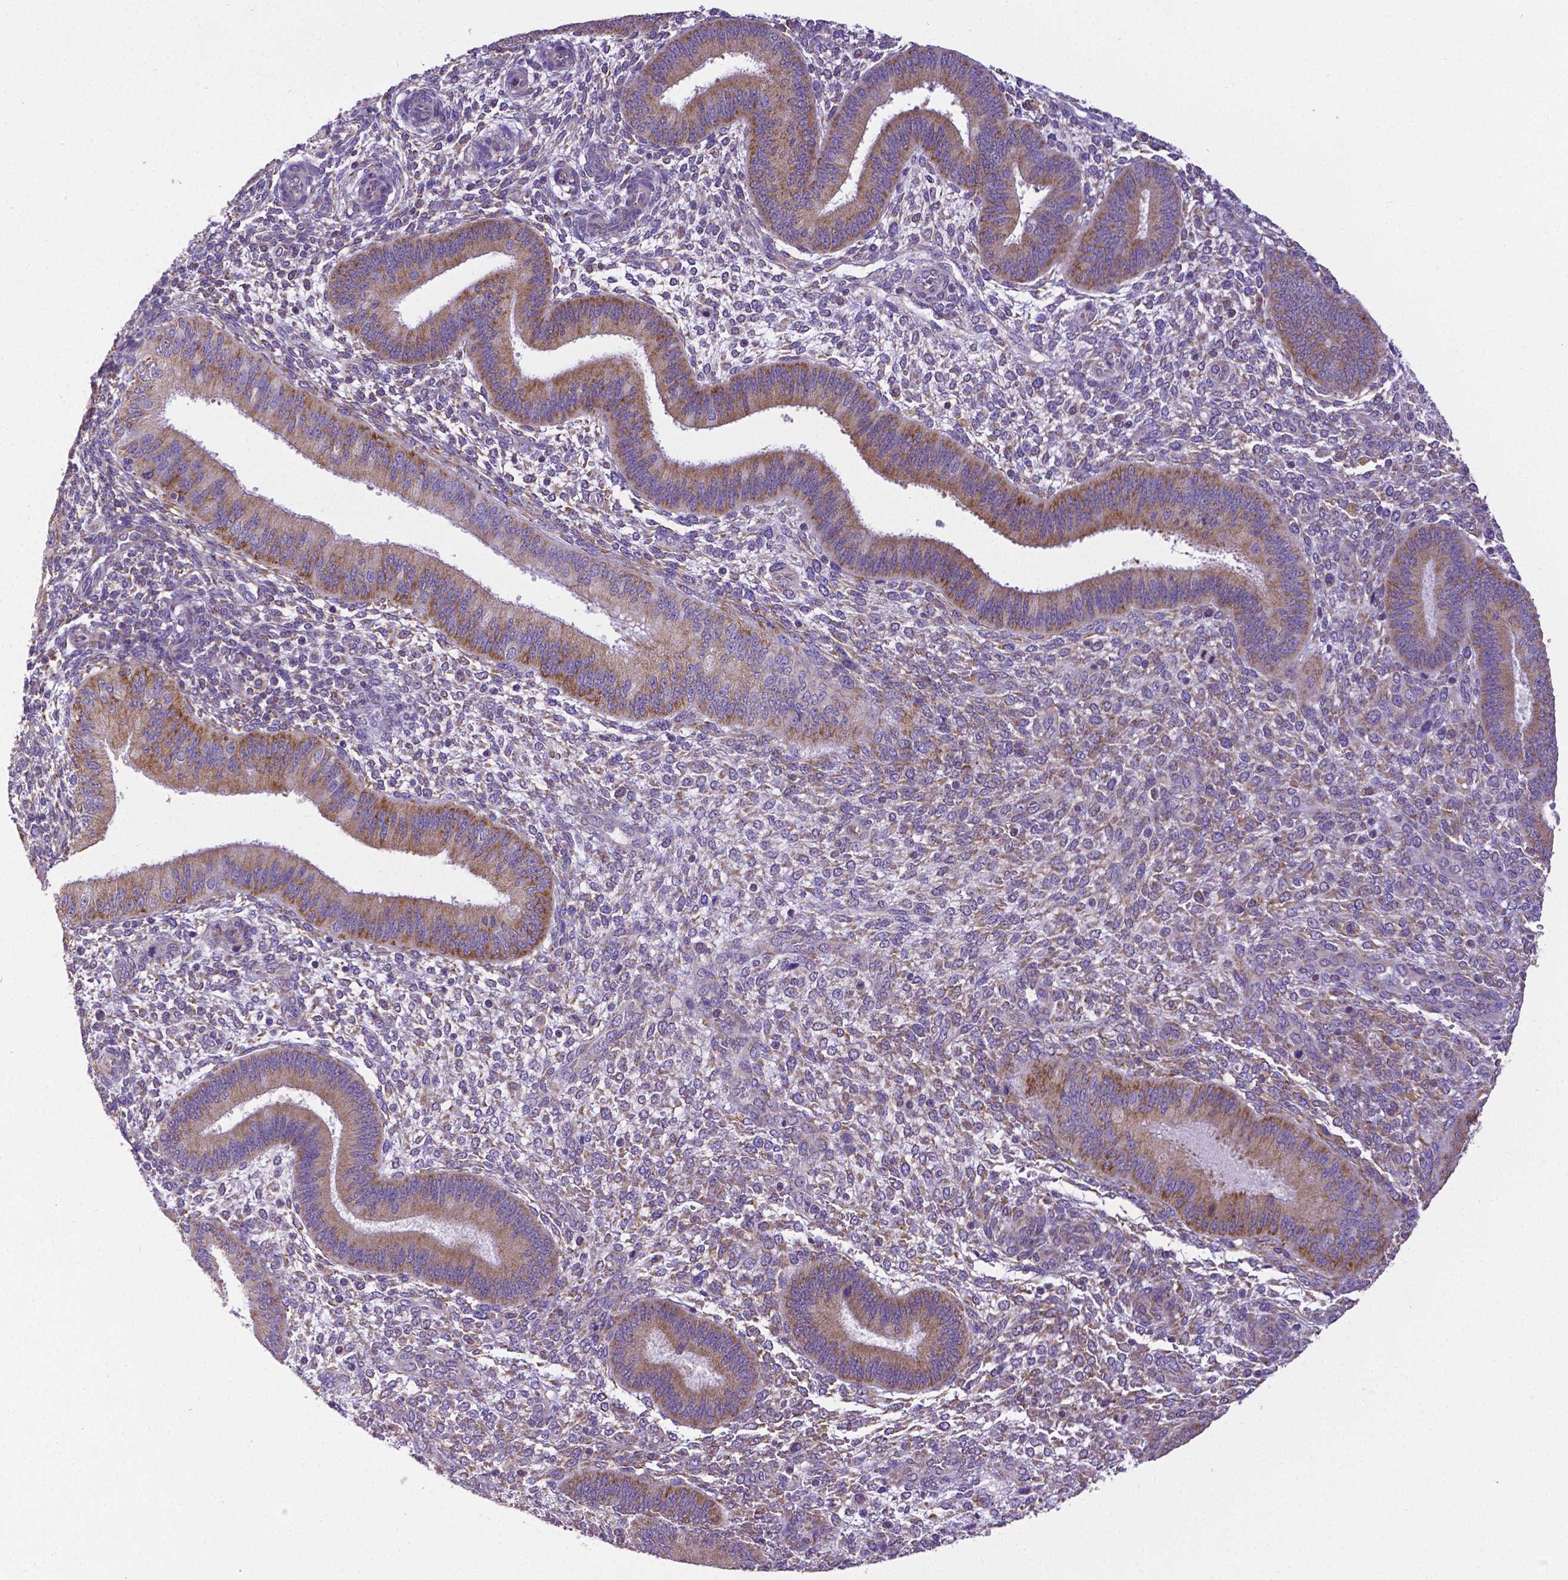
{"staining": {"intensity": "moderate", "quantity": "<25%", "location": "cytoplasmic/membranous"}, "tissue": "endometrium", "cell_type": "Cells in endometrial stroma", "image_type": "normal", "snomed": [{"axis": "morphology", "description": "Normal tissue, NOS"}, {"axis": "topography", "description": "Endometrium"}], "caption": "Endometrium stained with a brown dye reveals moderate cytoplasmic/membranous positive staining in approximately <25% of cells in endometrial stroma.", "gene": "MTDH", "patient": {"sex": "female", "age": 39}}